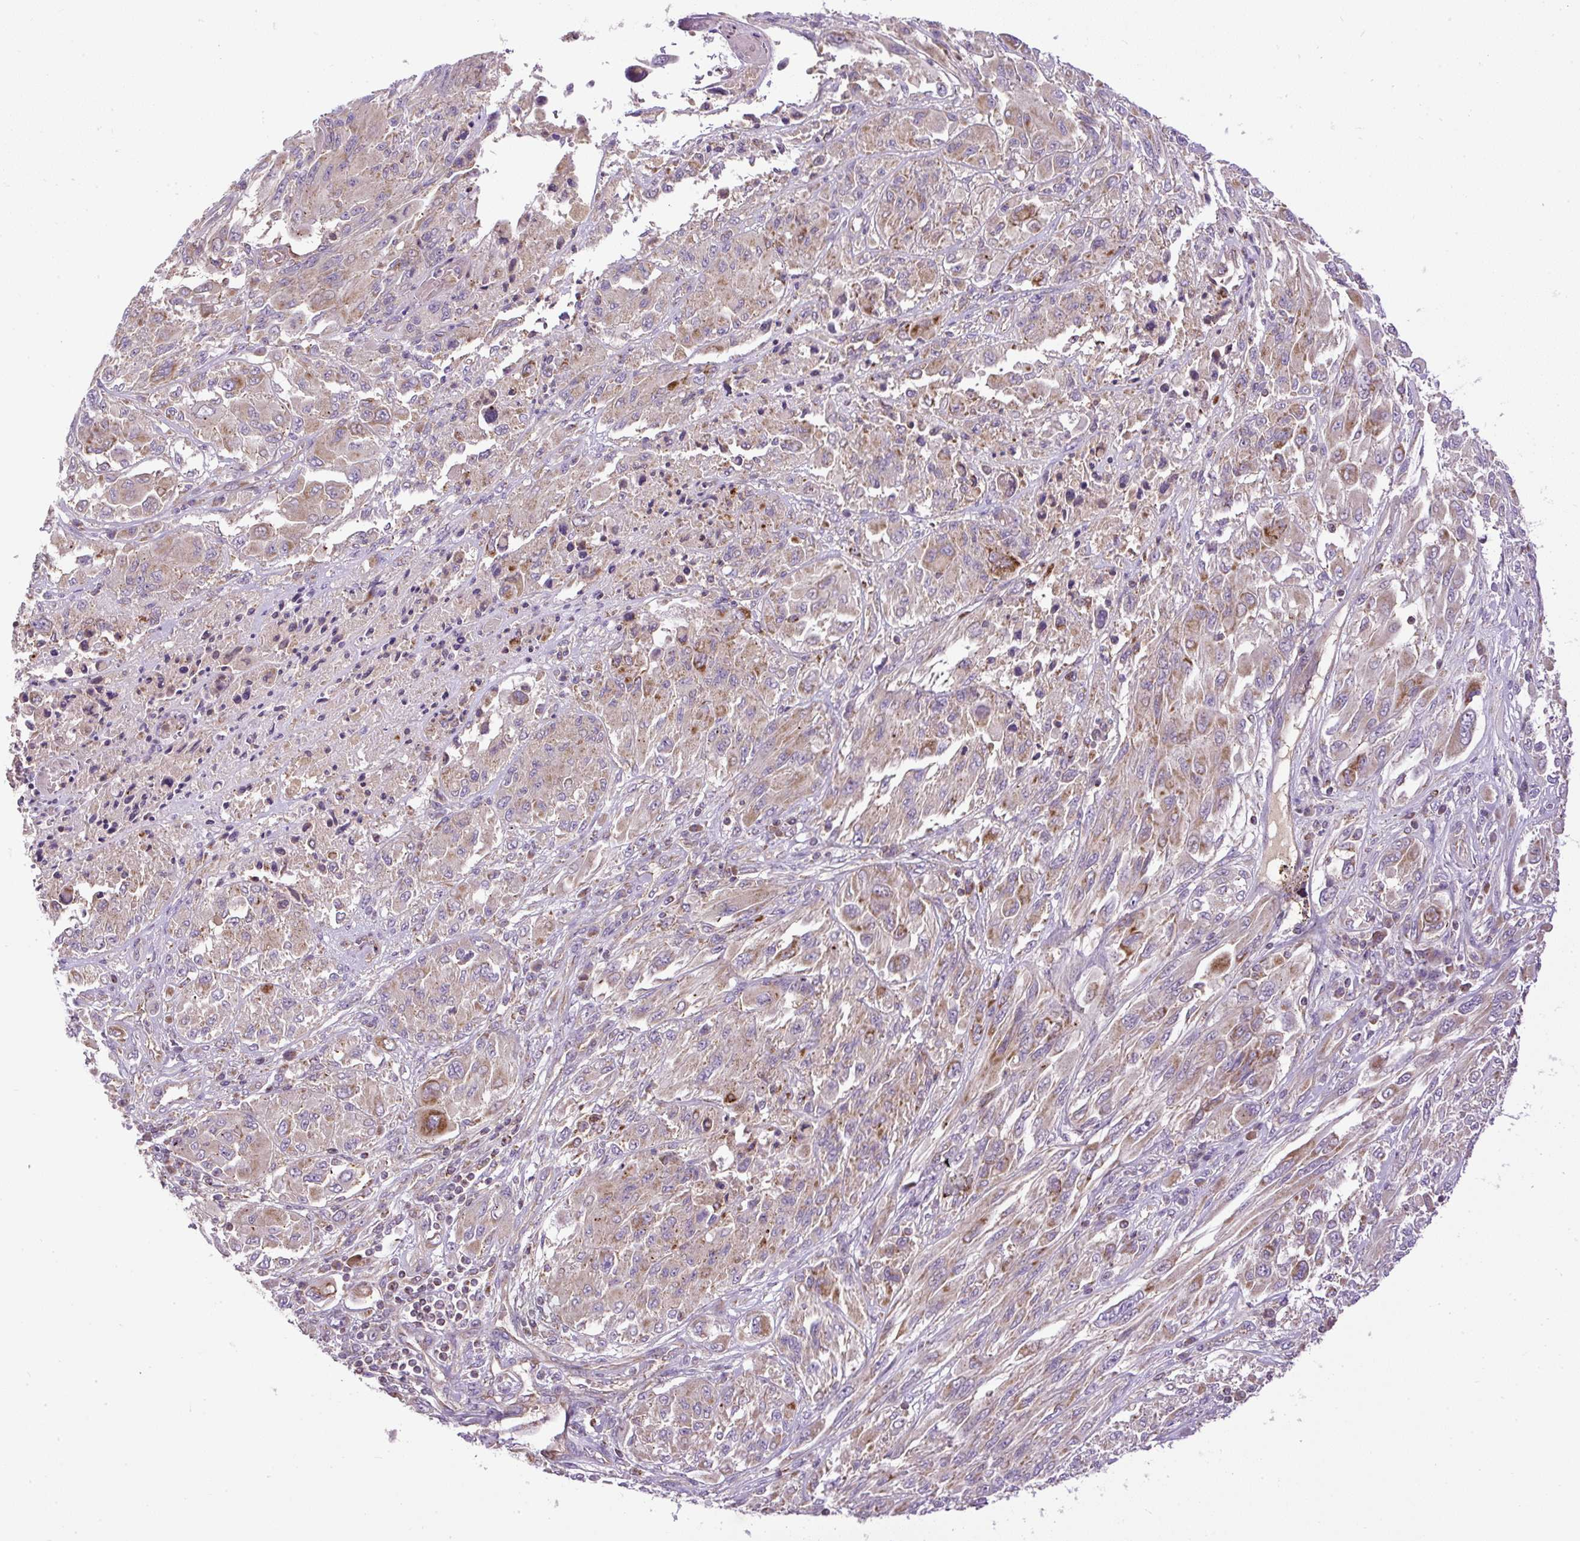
{"staining": {"intensity": "moderate", "quantity": "25%-75%", "location": "cytoplasmic/membranous"}, "tissue": "melanoma", "cell_type": "Tumor cells", "image_type": "cancer", "snomed": [{"axis": "morphology", "description": "Malignant melanoma, NOS"}, {"axis": "topography", "description": "Skin"}], "caption": "Immunohistochemistry image of human malignant melanoma stained for a protein (brown), which reveals medium levels of moderate cytoplasmic/membranous positivity in approximately 25%-75% of tumor cells.", "gene": "ZNF547", "patient": {"sex": "female", "age": 91}}